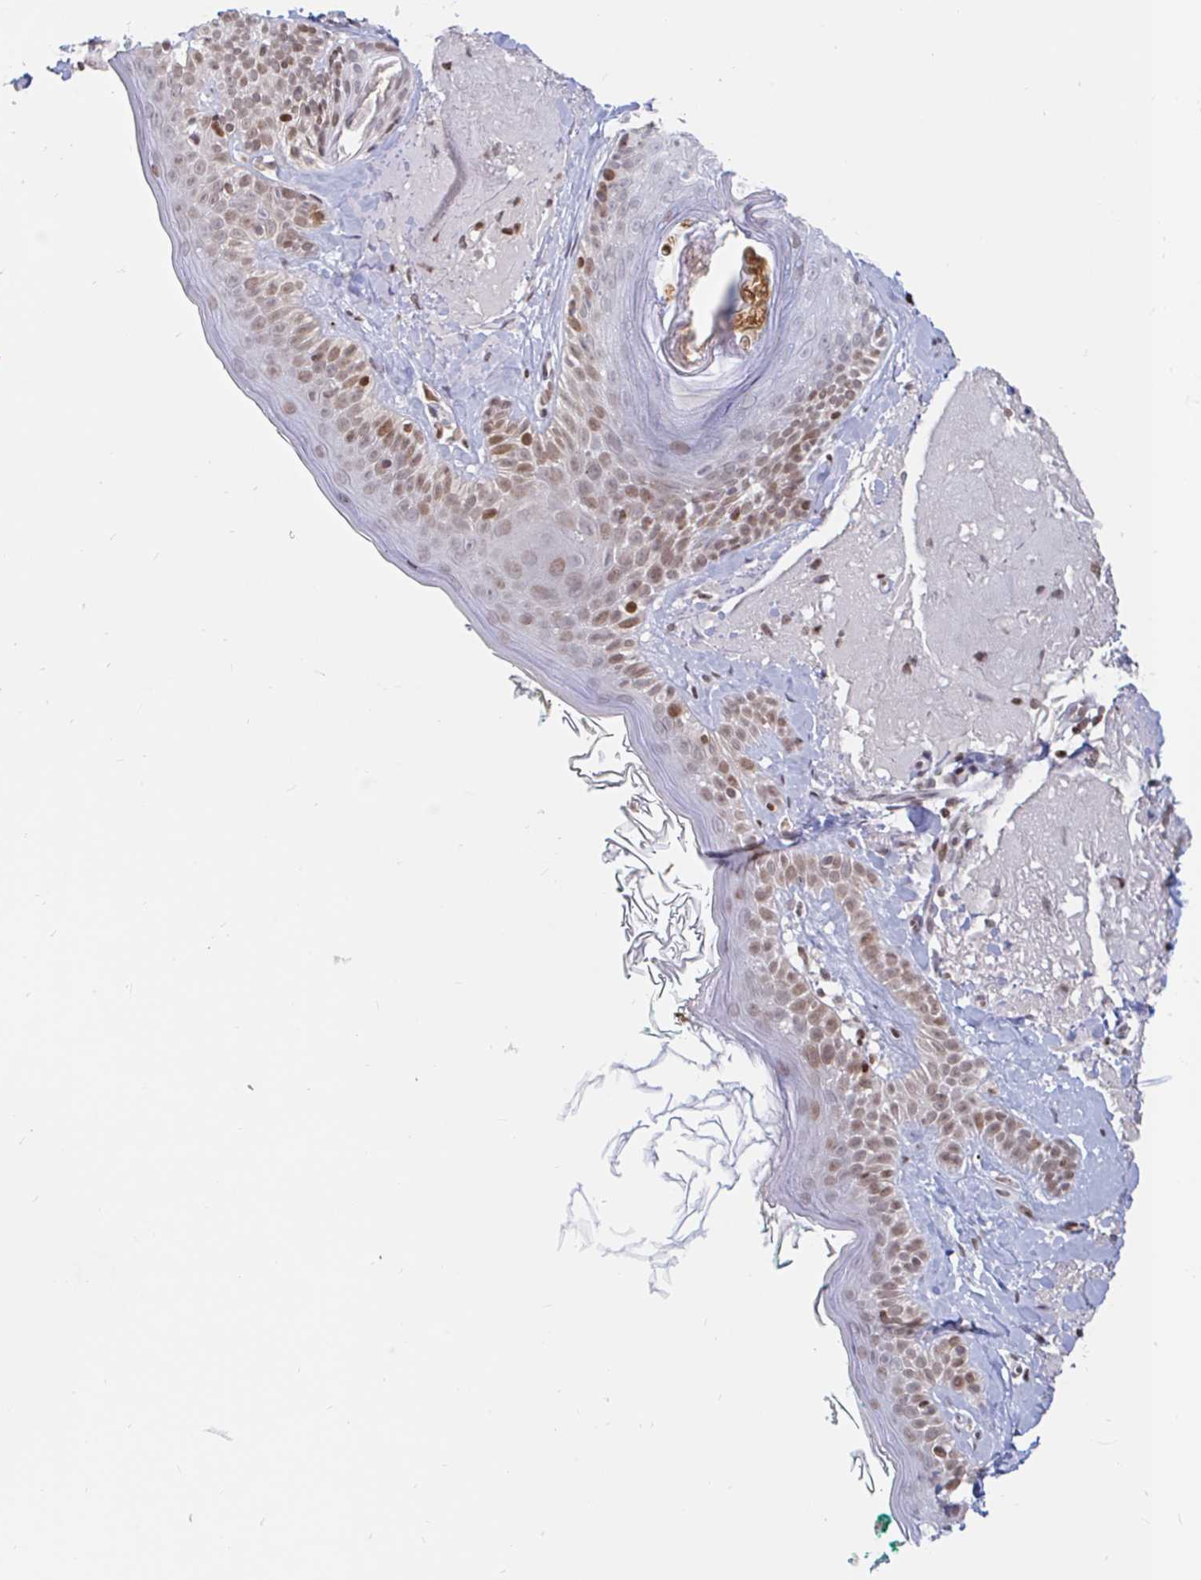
{"staining": {"intensity": "moderate", "quantity": ">75%", "location": "nuclear"}, "tissue": "skin", "cell_type": "Fibroblasts", "image_type": "normal", "snomed": [{"axis": "morphology", "description": "Normal tissue, NOS"}, {"axis": "topography", "description": "Skin"}], "caption": "Moderate nuclear expression is present in approximately >75% of fibroblasts in normal skin. (DAB (3,3'-diaminobenzidine) = brown stain, brightfield microscopy at high magnification).", "gene": "HOXC10", "patient": {"sex": "male", "age": 73}}